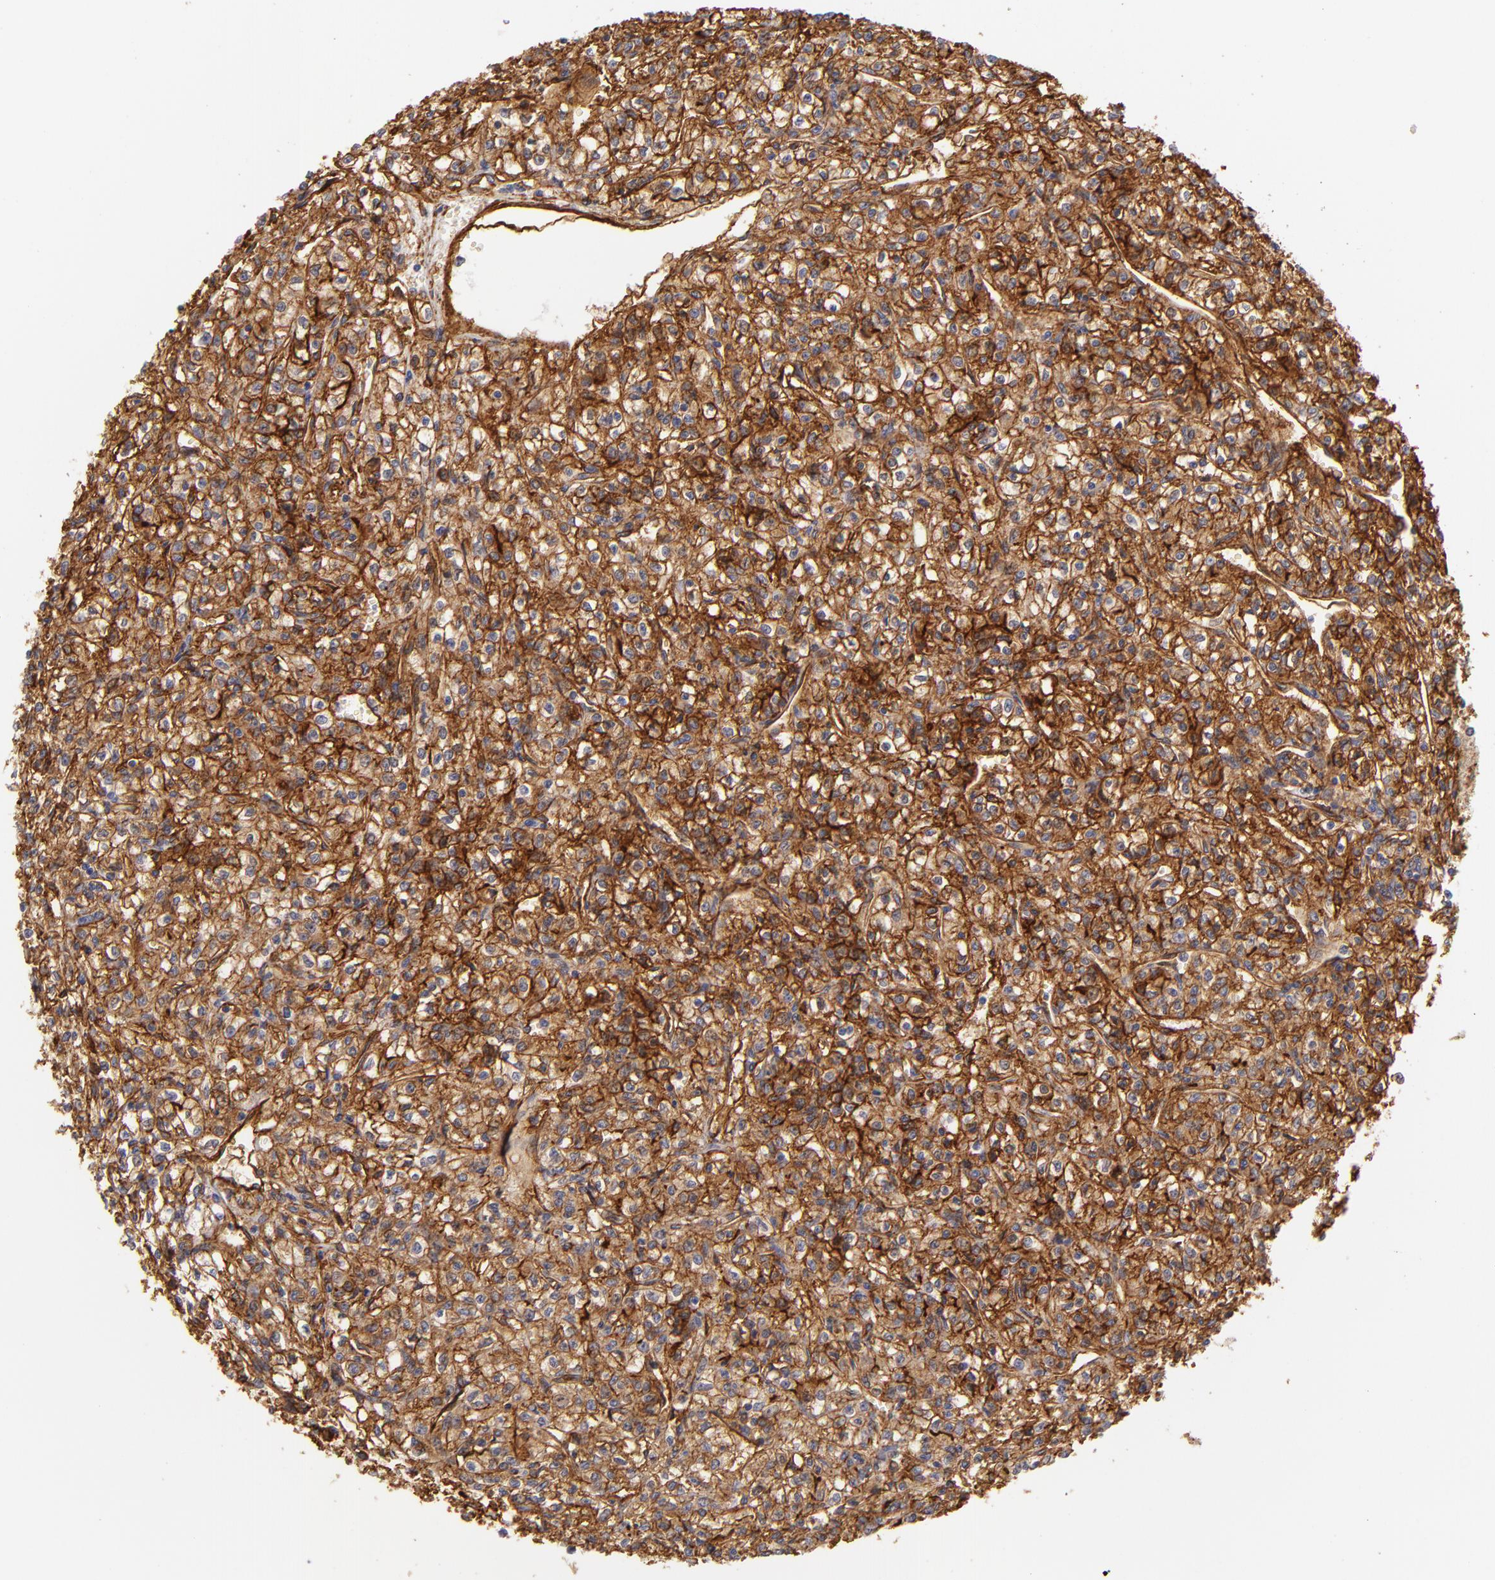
{"staining": {"intensity": "strong", "quantity": ">75%", "location": "cytoplasmic/membranous"}, "tissue": "renal cancer", "cell_type": "Tumor cells", "image_type": "cancer", "snomed": [{"axis": "morphology", "description": "Adenocarcinoma, NOS"}, {"axis": "topography", "description": "Kidney"}], "caption": "A brown stain highlights strong cytoplasmic/membranous expression of a protein in human renal adenocarcinoma tumor cells. Nuclei are stained in blue.", "gene": "CD151", "patient": {"sex": "male", "age": 61}}